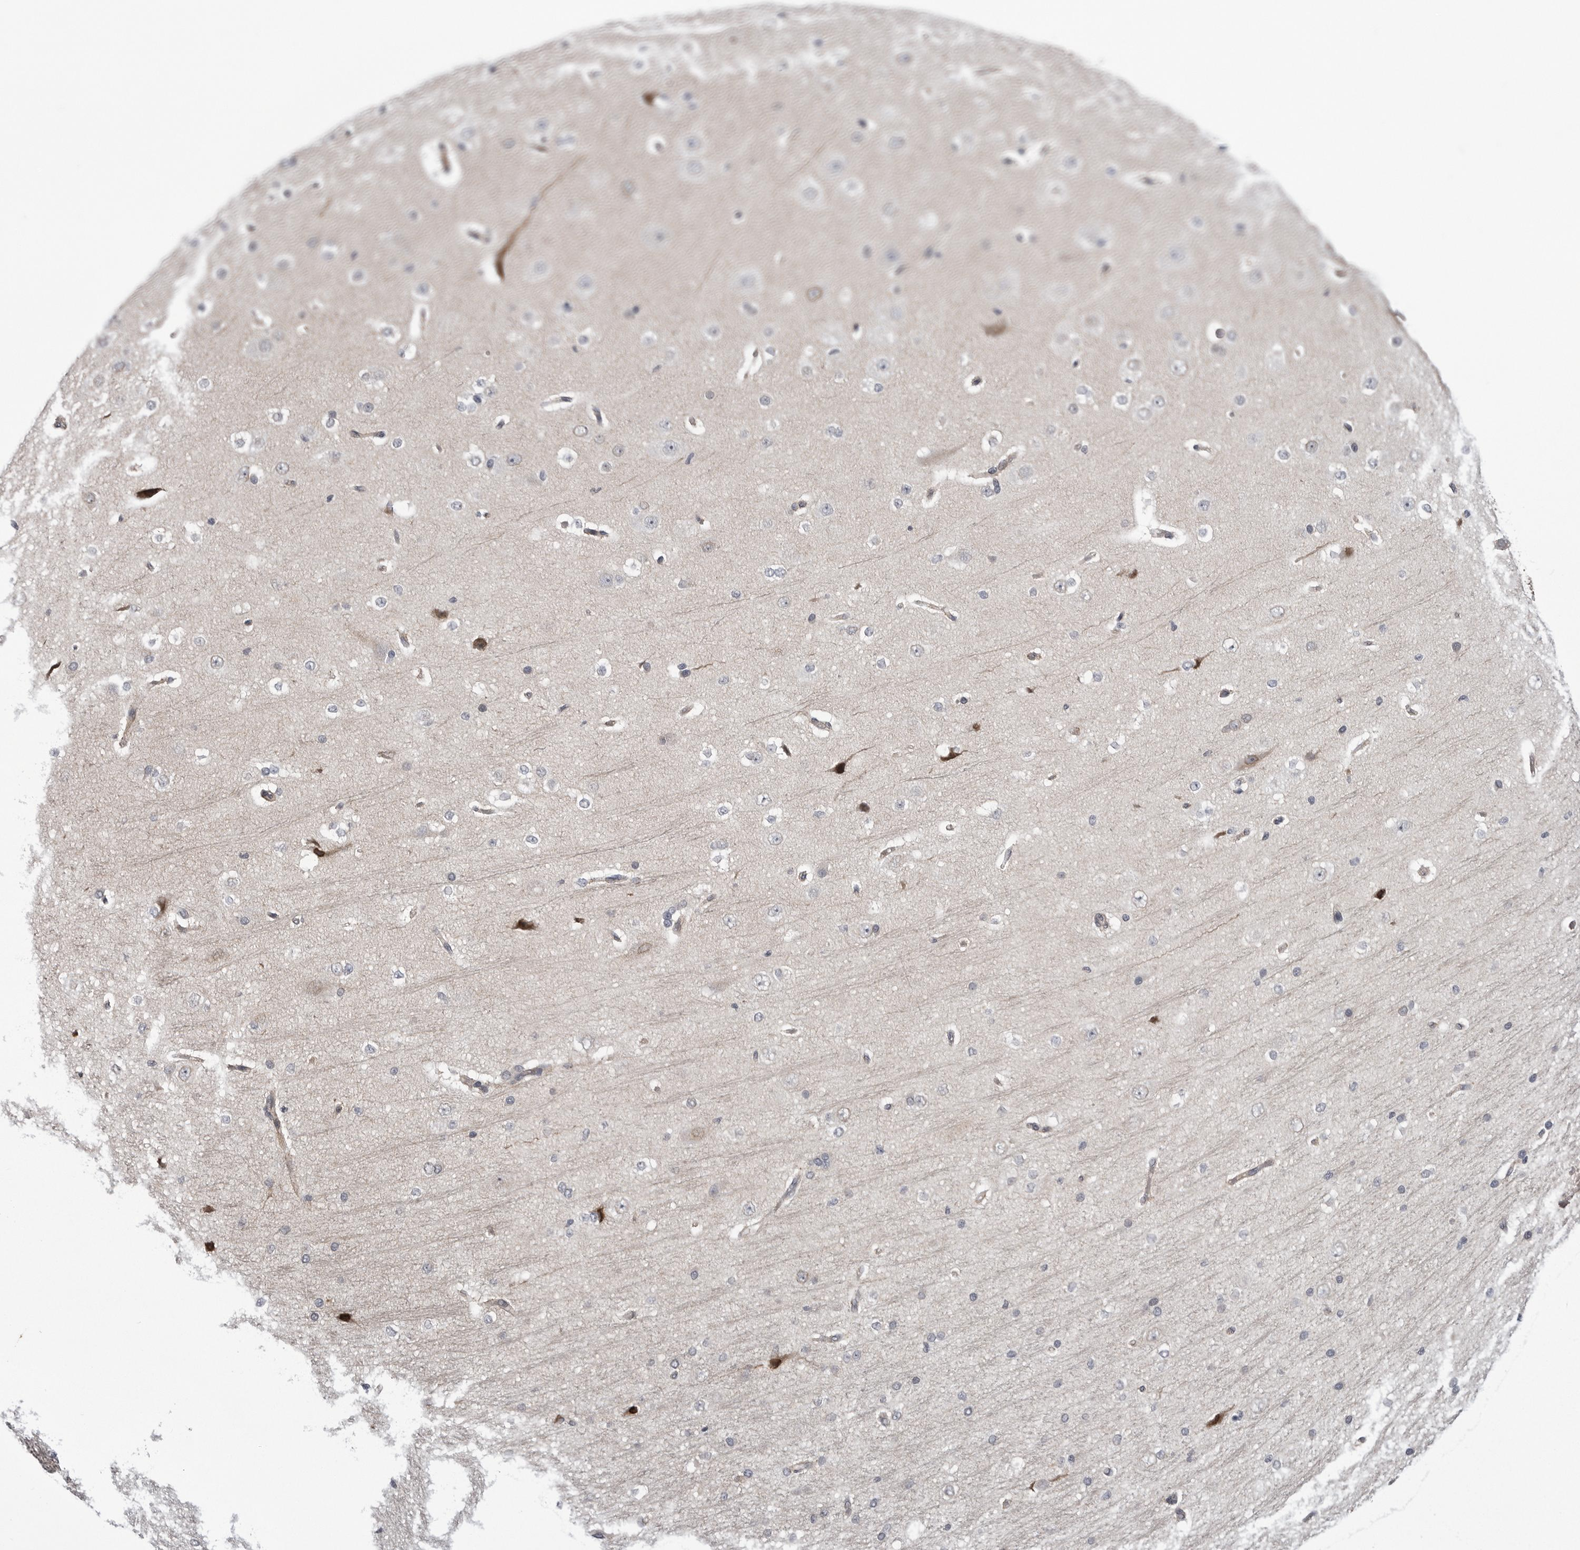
{"staining": {"intensity": "weak", "quantity": ">75%", "location": "cytoplasmic/membranous"}, "tissue": "cerebral cortex", "cell_type": "Endothelial cells", "image_type": "normal", "snomed": [{"axis": "morphology", "description": "Normal tissue, NOS"}, {"axis": "morphology", "description": "Developmental malformation"}, {"axis": "topography", "description": "Cerebral cortex"}], "caption": "Immunohistochemistry (IHC) (DAB (3,3'-diaminobenzidine)) staining of normal cerebral cortex reveals weak cytoplasmic/membranous protein staining in about >75% of endothelial cells. Immunohistochemistry stains the protein in brown and the nuclei are stained blue.", "gene": "CCDC18", "patient": {"sex": "female", "age": 30}}